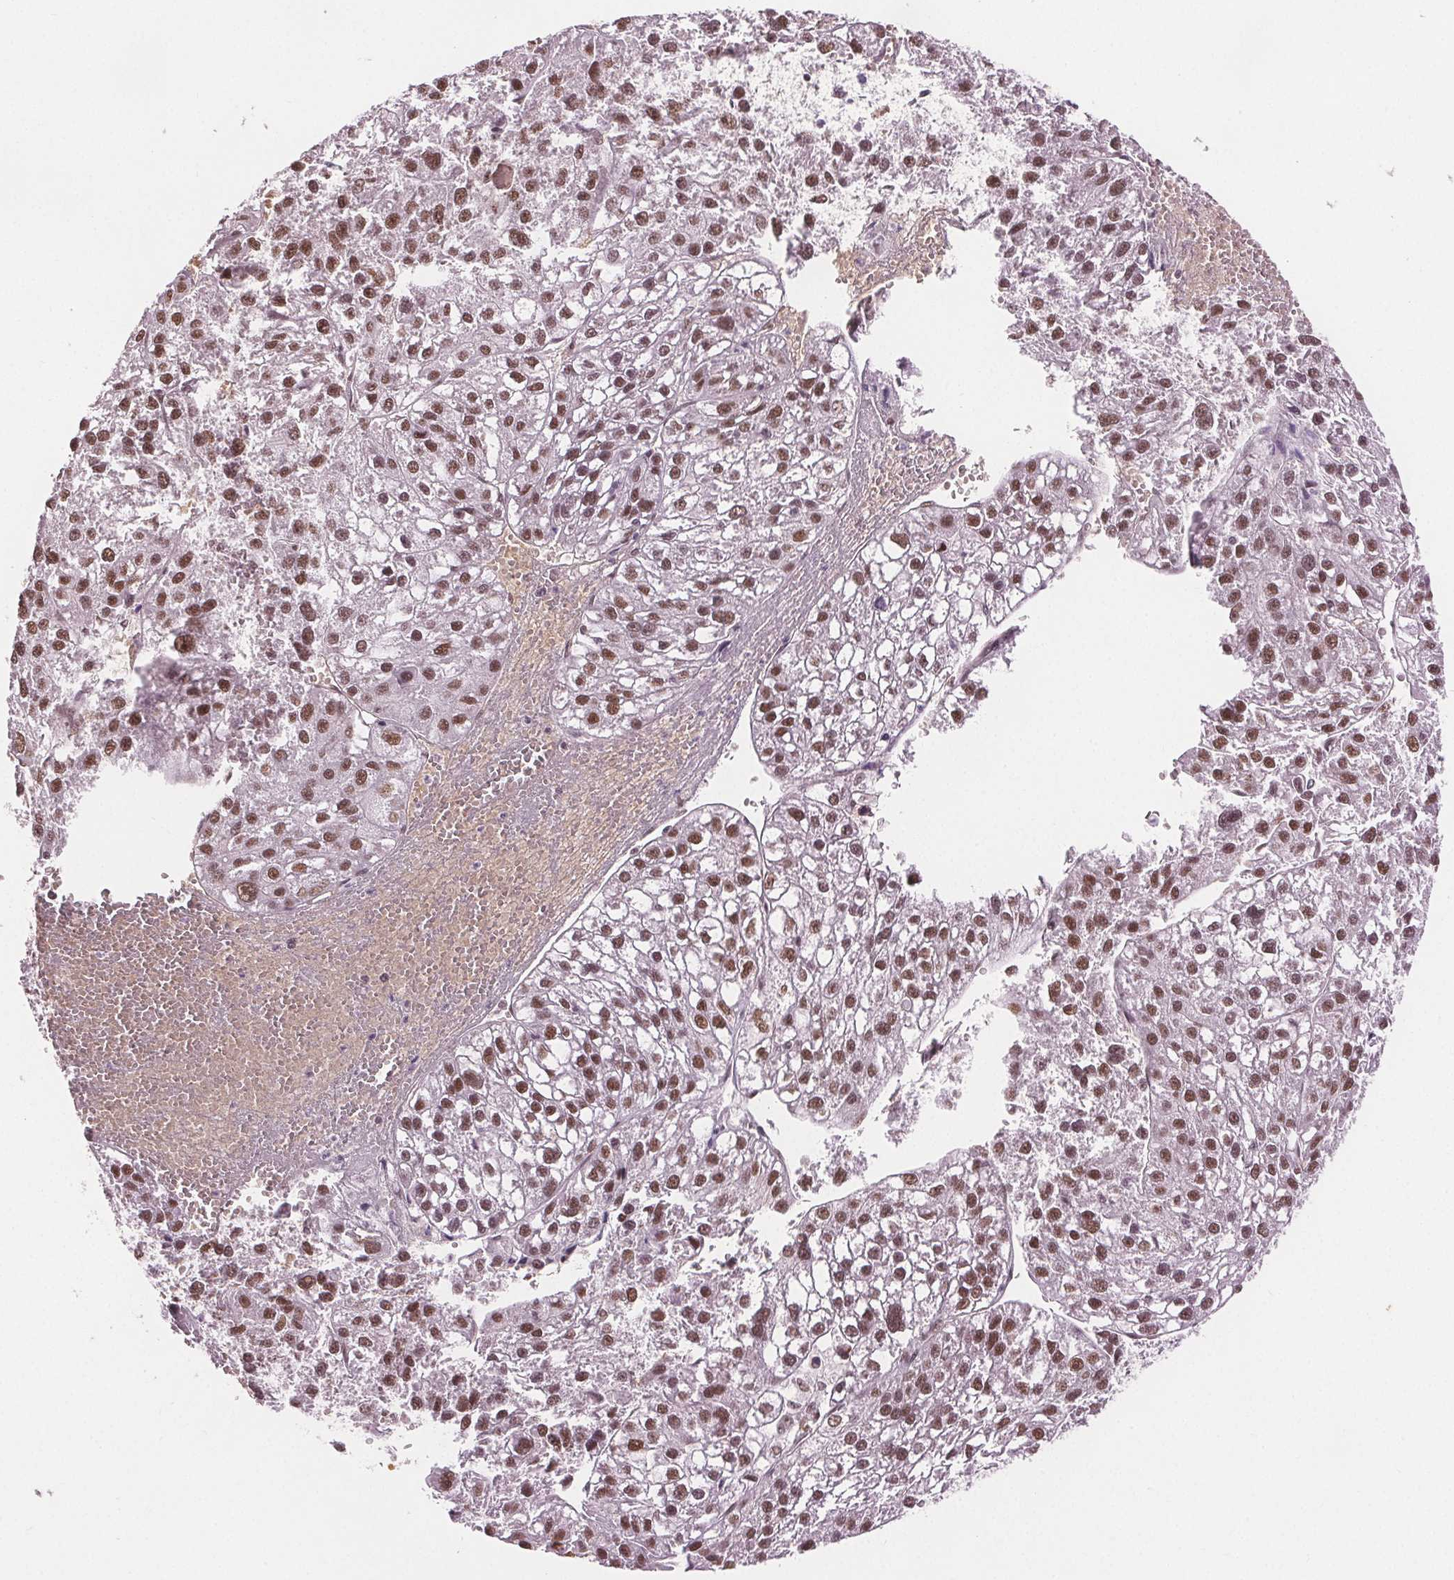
{"staining": {"intensity": "moderate", "quantity": ">75%", "location": "nuclear"}, "tissue": "liver cancer", "cell_type": "Tumor cells", "image_type": "cancer", "snomed": [{"axis": "morphology", "description": "Carcinoma, Hepatocellular, NOS"}, {"axis": "topography", "description": "Liver"}], "caption": "Immunohistochemical staining of liver cancer (hepatocellular carcinoma) displays moderate nuclear protein expression in about >75% of tumor cells. (Stains: DAB in brown, nuclei in blue, Microscopy: brightfield microscopy at high magnification).", "gene": "IWS1", "patient": {"sex": "female", "age": 70}}